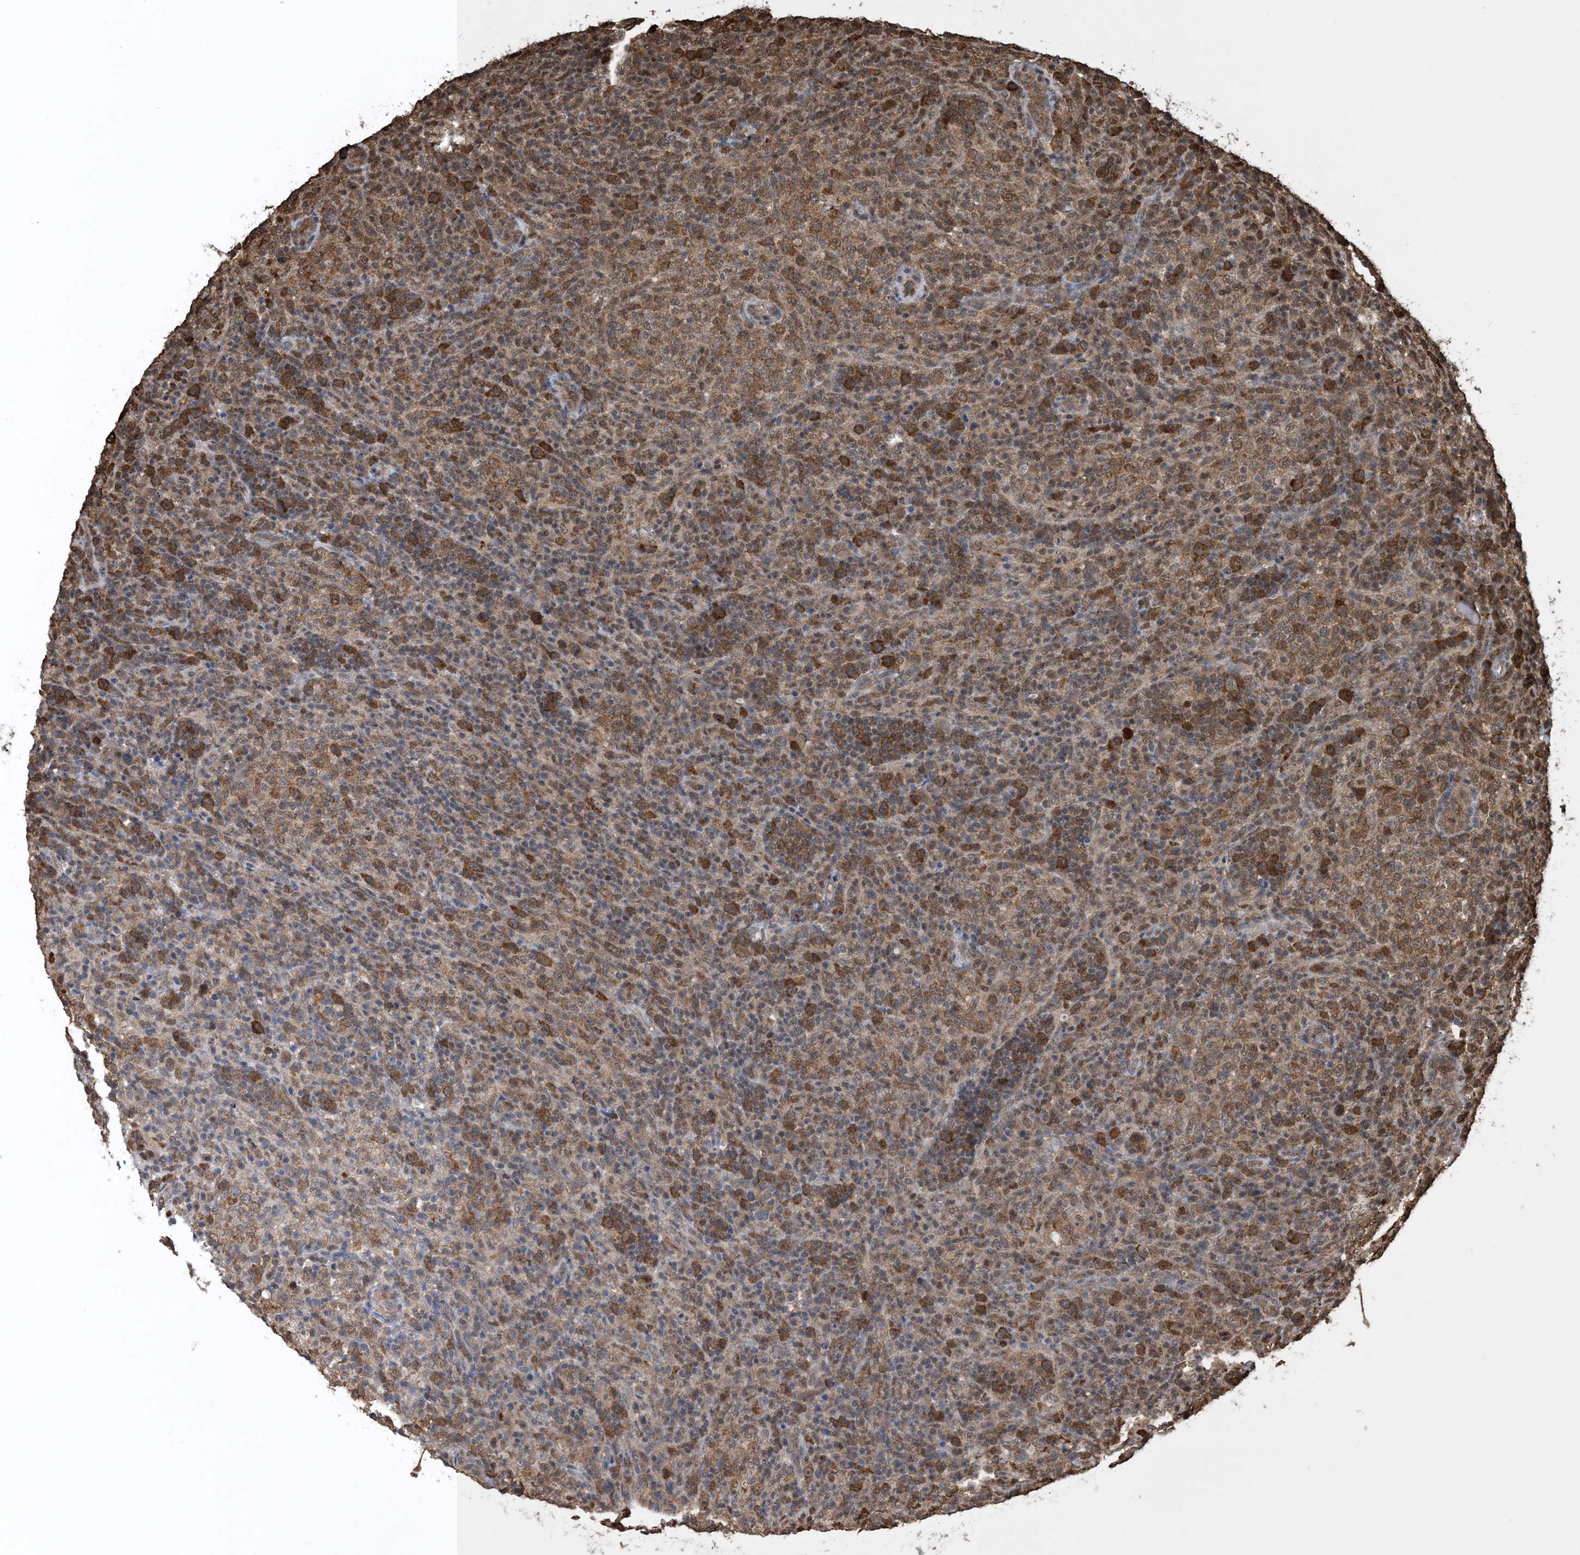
{"staining": {"intensity": "moderate", "quantity": "25%-75%", "location": "cytoplasmic/membranous"}, "tissue": "lymphoma", "cell_type": "Tumor cells", "image_type": "cancer", "snomed": [{"axis": "morphology", "description": "Malignant lymphoma, non-Hodgkin's type, High grade"}, {"axis": "topography", "description": "Lymph node"}], "caption": "This histopathology image displays immunohistochemistry (IHC) staining of human lymphoma, with medium moderate cytoplasmic/membranous expression in about 25%-75% of tumor cells.", "gene": "HSPA1A", "patient": {"sex": "female", "age": 76}}